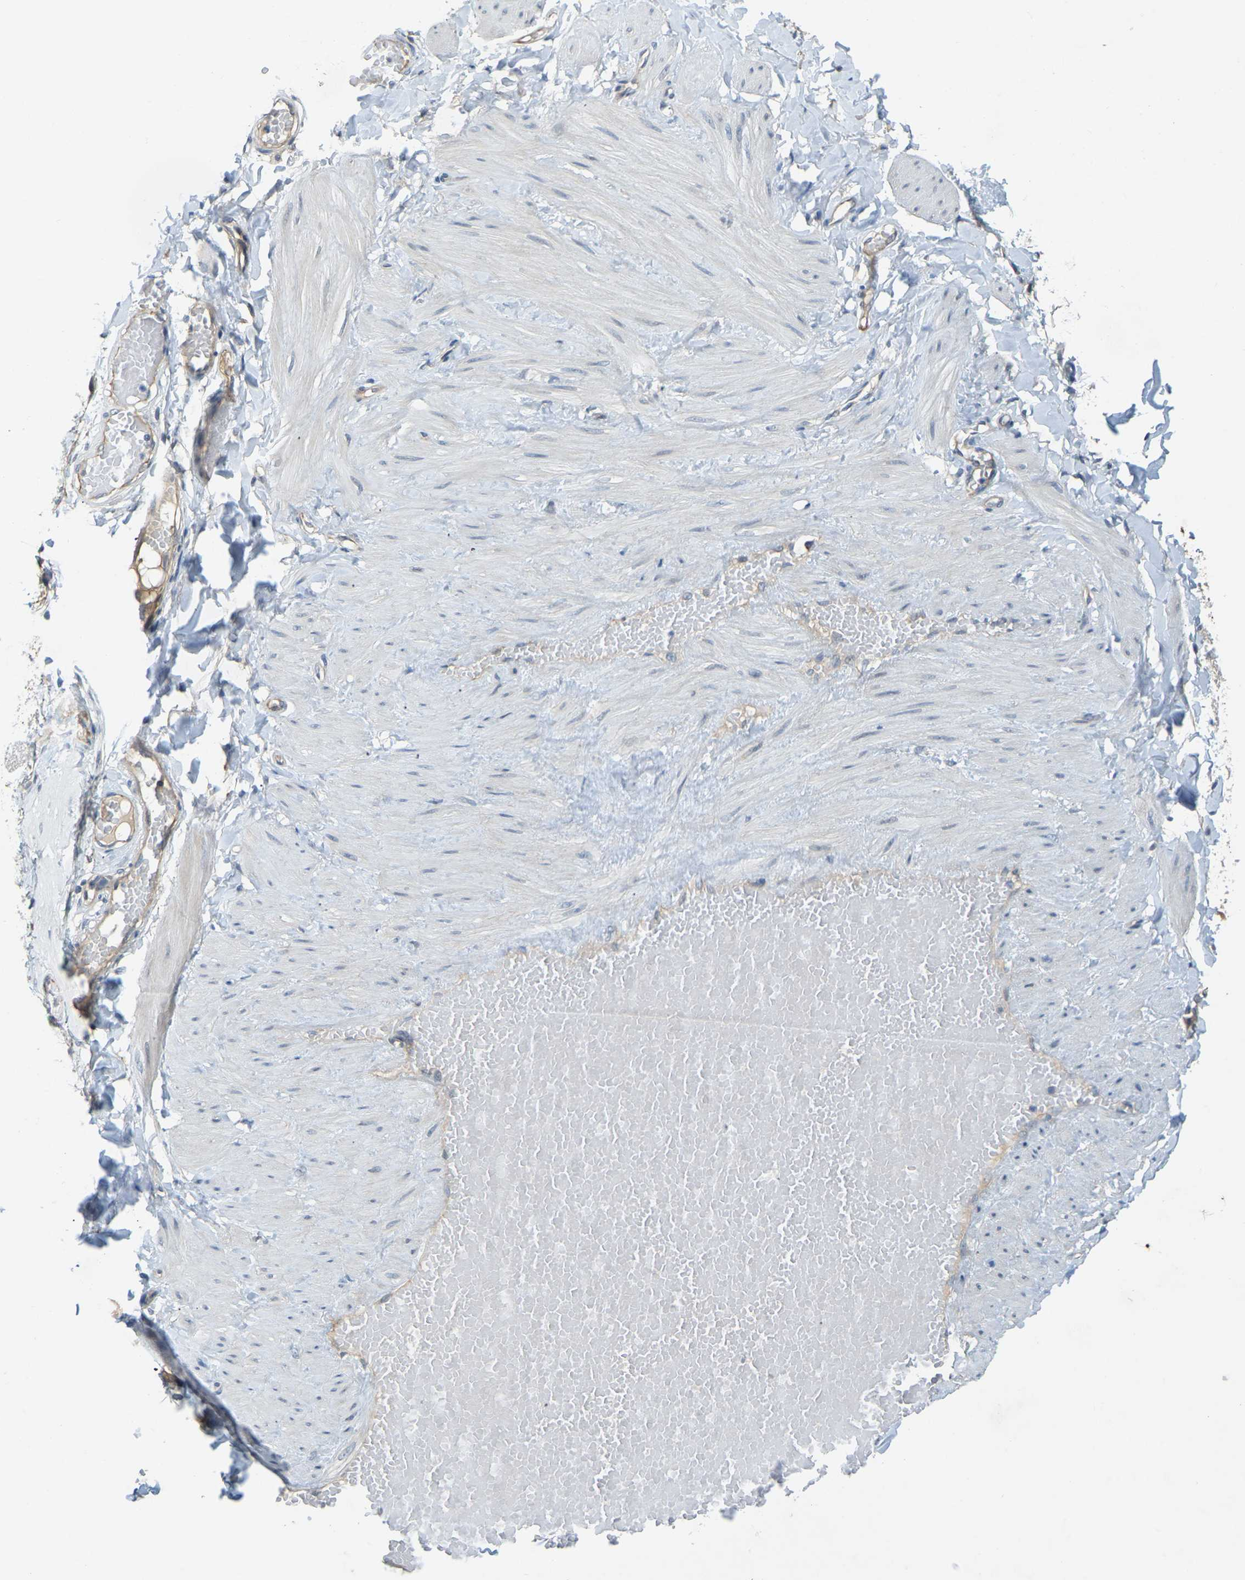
{"staining": {"intensity": "moderate", "quantity": "25%-75%", "location": "cytoplasmic/membranous"}, "tissue": "adipose tissue", "cell_type": "Adipocytes", "image_type": "normal", "snomed": [{"axis": "morphology", "description": "Normal tissue, NOS"}, {"axis": "topography", "description": "Adipose tissue"}, {"axis": "topography", "description": "Vascular tissue"}, {"axis": "topography", "description": "Peripheral nerve tissue"}], "caption": "Immunohistochemical staining of unremarkable human adipose tissue reveals moderate cytoplasmic/membranous protein staining in about 25%-75% of adipocytes.", "gene": "AHNAK", "patient": {"sex": "male", "age": 25}}